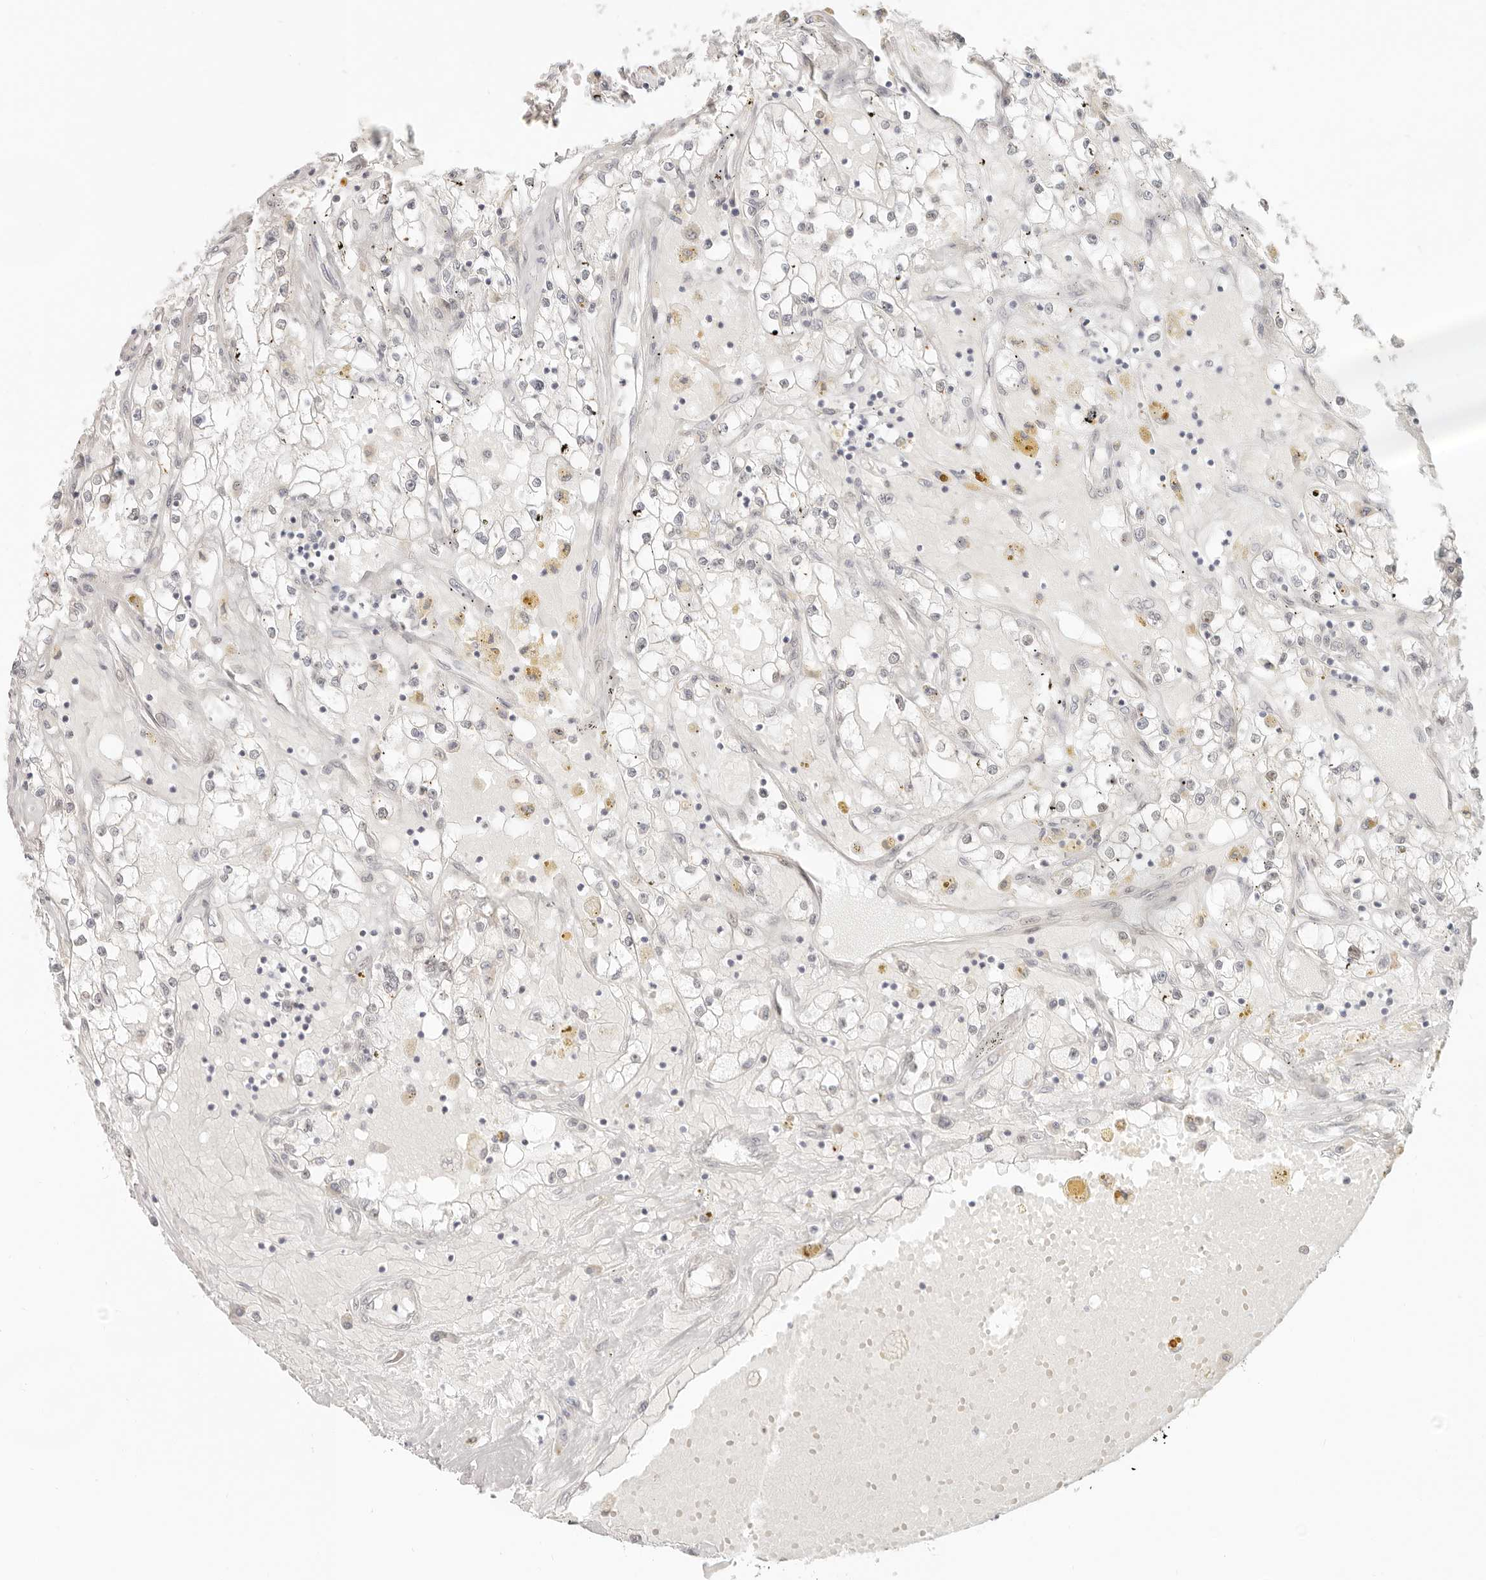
{"staining": {"intensity": "negative", "quantity": "none", "location": "none"}, "tissue": "renal cancer", "cell_type": "Tumor cells", "image_type": "cancer", "snomed": [{"axis": "morphology", "description": "Adenocarcinoma, NOS"}, {"axis": "topography", "description": "Kidney"}], "caption": "An image of human renal cancer (adenocarcinoma) is negative for staining in tumor cells. Nuclei are stained in blue.", "gene": "TUFT1", "patient": {"sex": "male", "age": 56}}